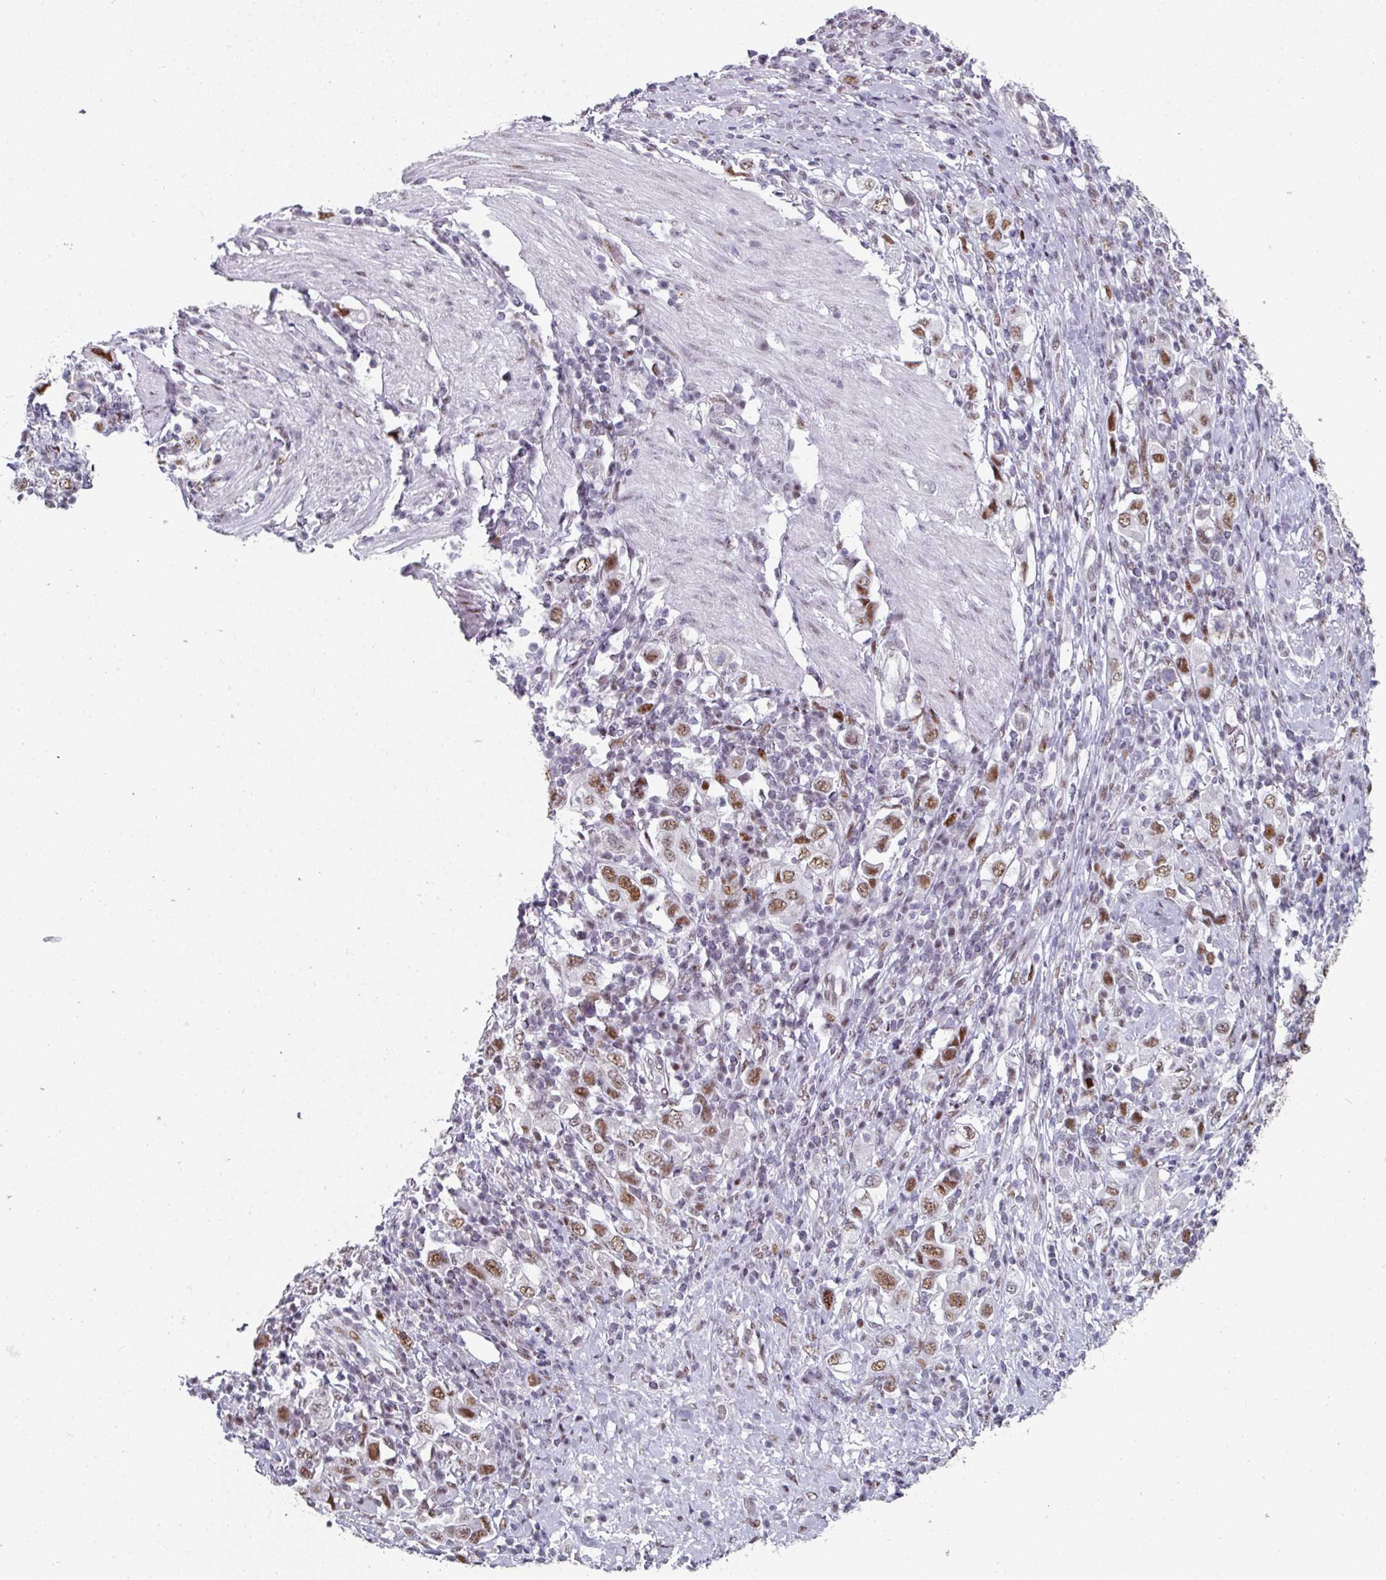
{"staining": {"intensity": "moderate", "quantity": ">75%", "location": "nuclear"}, "tissue": "stomach cancer", "cell_type": "Tumor cells", "image_type": "cancer", "snomed": [{"axis": "morphology", "description": "Adenocarcinoma, NOS"}, {"axis": "topography", "description": "Stomach, upper"}, {"axis": "topography", "description": "Stomach"}], "caption": "This image displays immunohistochemistry staining of adenocarcinoma (stomach), with medium moderate nuclear expression in approximately >75% of tumor cells.", "gene": "SF3B5", "patient": {"sex": "male", "age": 62}}